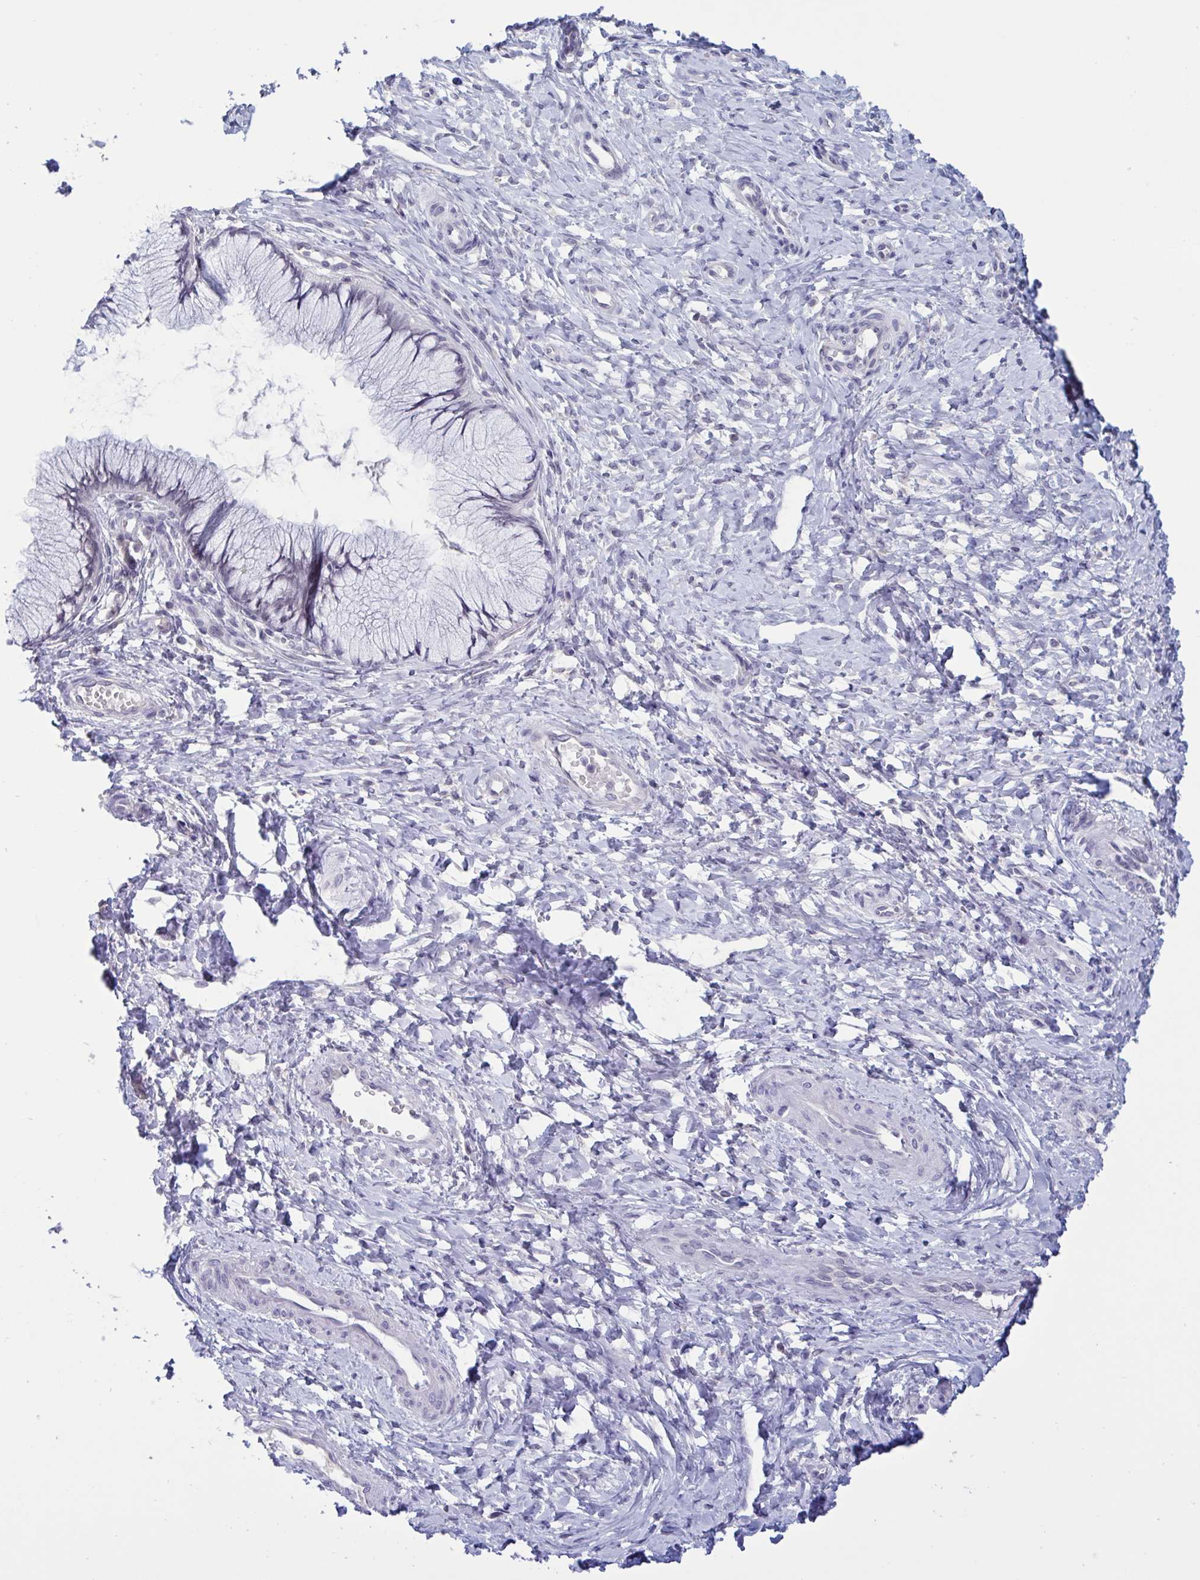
{"staining": {"intensity": "negative", "quantity": "none", "location": "none"}, "tissue": "cervix", "cell_type": "Glandular cells", "image_type": "normal", "snomed": [{"axis": "morphology", "description": "Normal tissue, NOS"}, {"axis": "topography", "description": "Cervix"}], "caption": "Immunohistochemistry (IHC) of unremarkable human cervix demonstrates no staining in glandular cells.", "gene": "SERPINB13", "patient": {"sex": "female", "age": 37}}